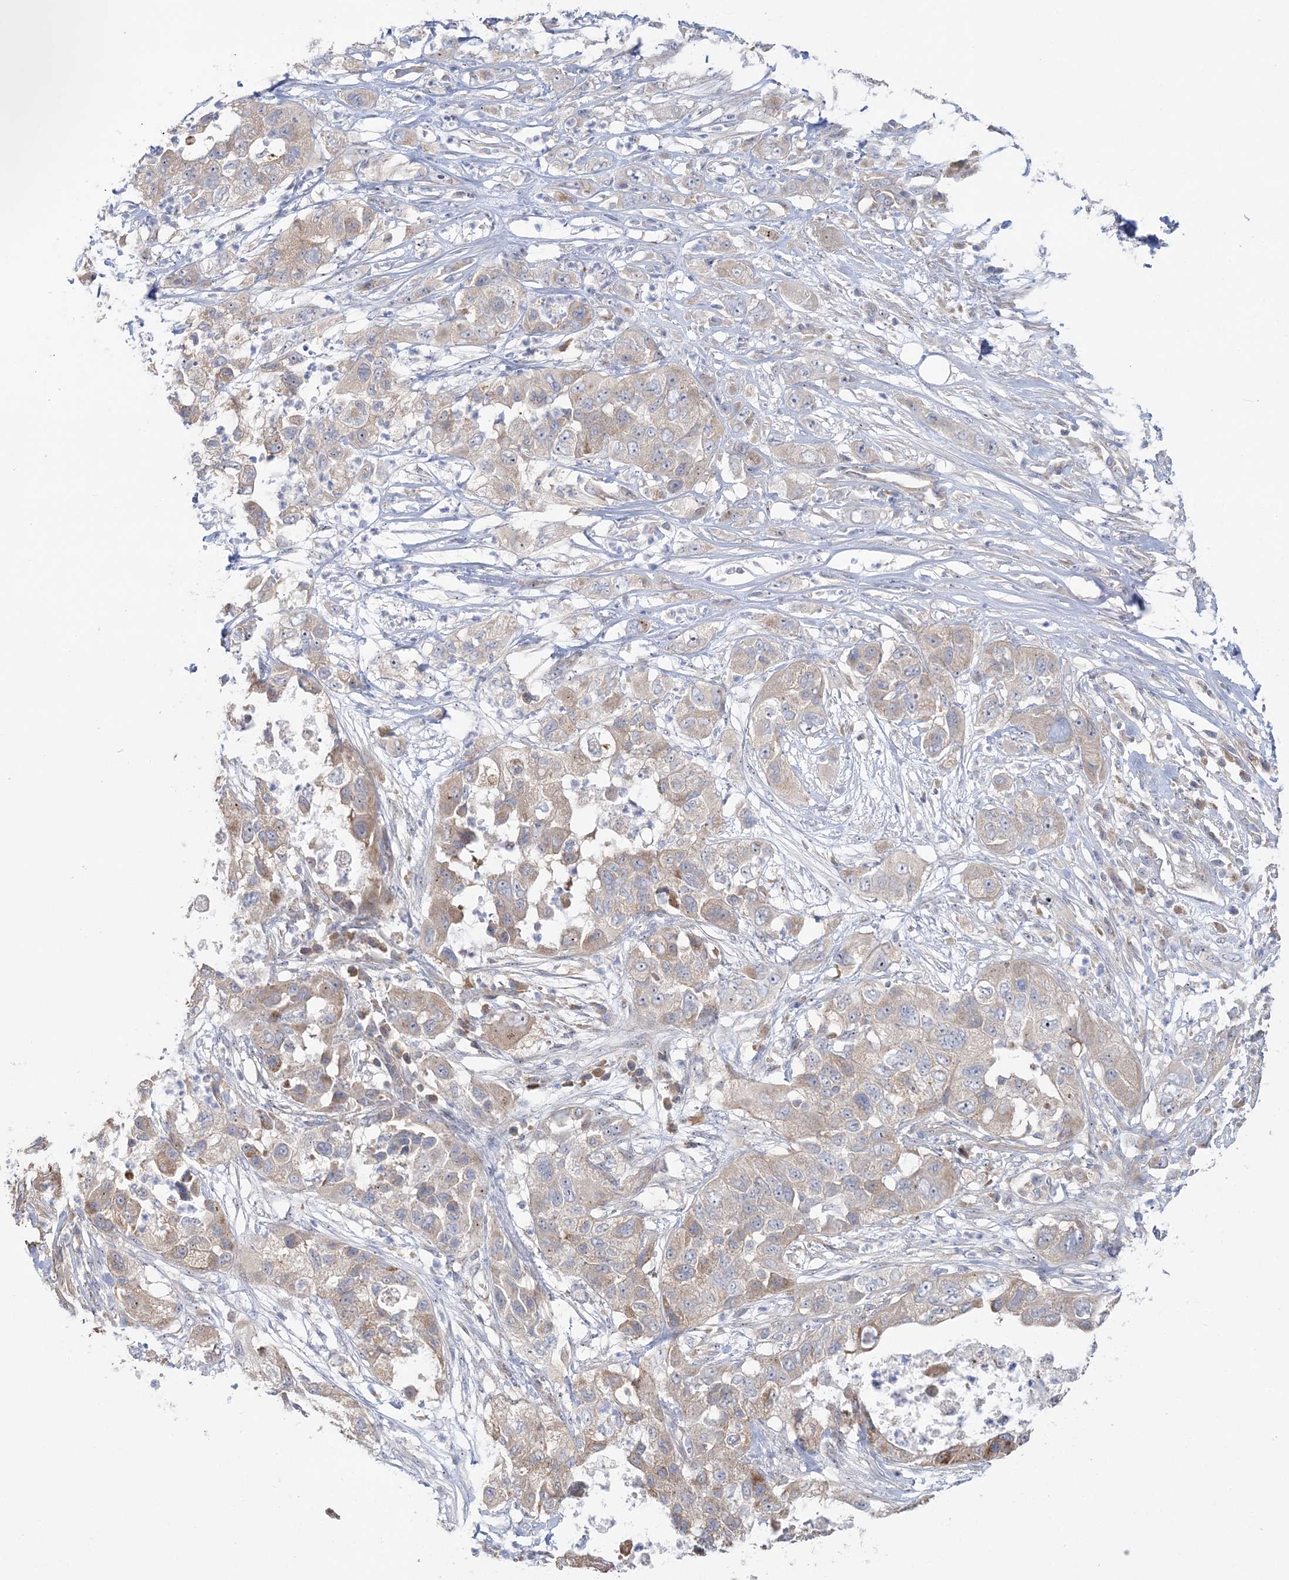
{"staining": {"intensity": "weak", "quantity": "<25%", "location": "cytoplasmic/membranous"}, "tissue": "pancreatic cancer", "cell_type": "Tumor cells", "image_type": "cancer", "snomed": [{"axis": "morphology", "description": "Adenocarcinoma, NOS"}, {"axis": "topography", "description": "Pancreas"}], "caption": "An image of human pancreatic adenocarcinoma is negative for staining in tumor cells. (DAB (3,3'-diaminobenzidine) immunohistochemistry, high magnification).", "gene": "MMADHC", "patient": {"sex": "female", "age": 78}}